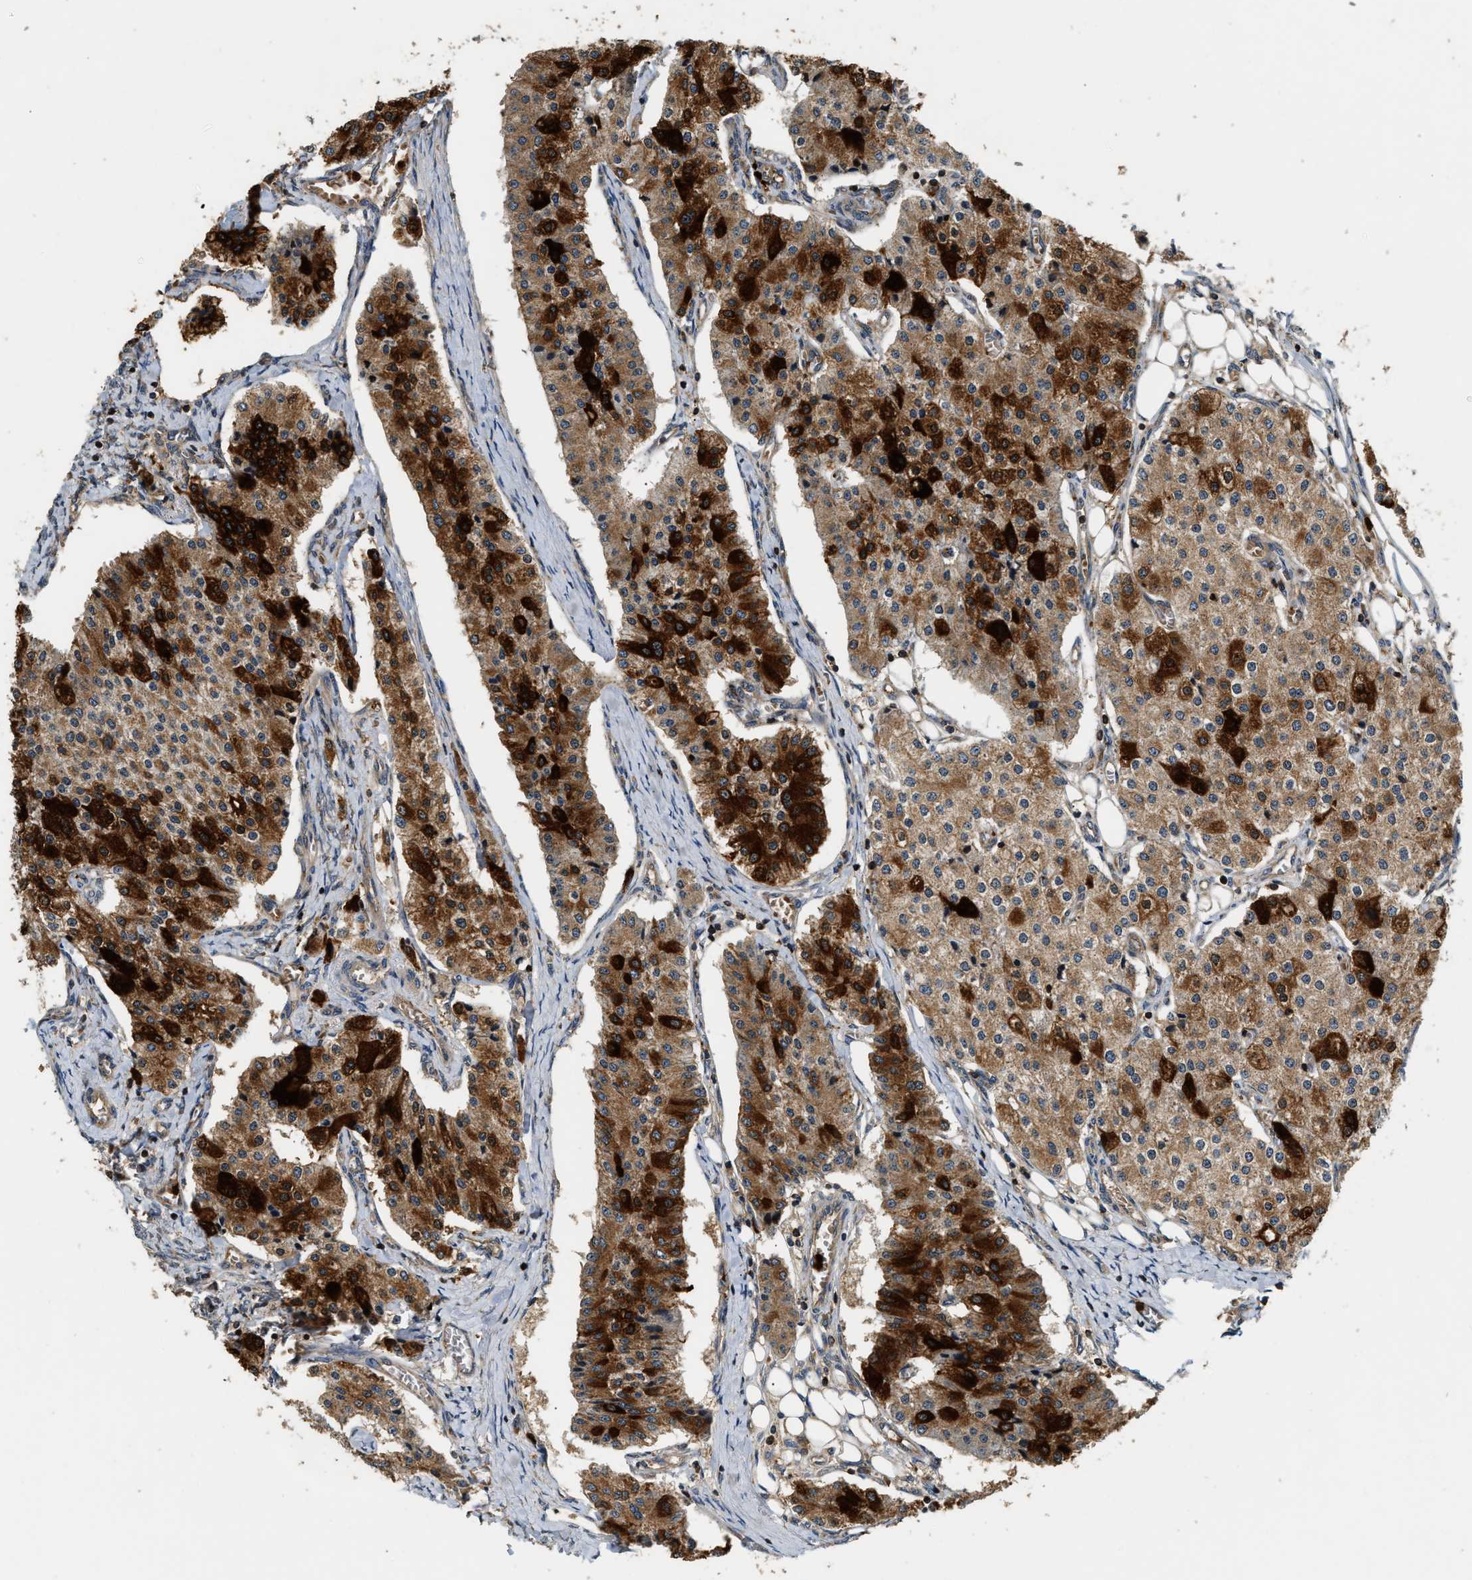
{"staining": {"intensity": "moderate", "quantity": ">75%", "location": "cytoplasmic/membranous"}, "tissue": "carcinoid", "cell_type": "Tumor cells", "image_type": "cancer", "snomed": [{"axis": "morphology", "description": "Carcinoid, malignant, NOS"}, {"axis": "topography", "description": "Colon"}], "caption": "Brown immunohistochemical staining in human carcinoid demonstrates moderate cytoplasmic/membranous positivity in about >75% of tumor cells. (brown staining indicates protein expression, while blue staining denotes nuclei).", "gene": "SNX5", "patient": {"sex": "female", "age": 52}}